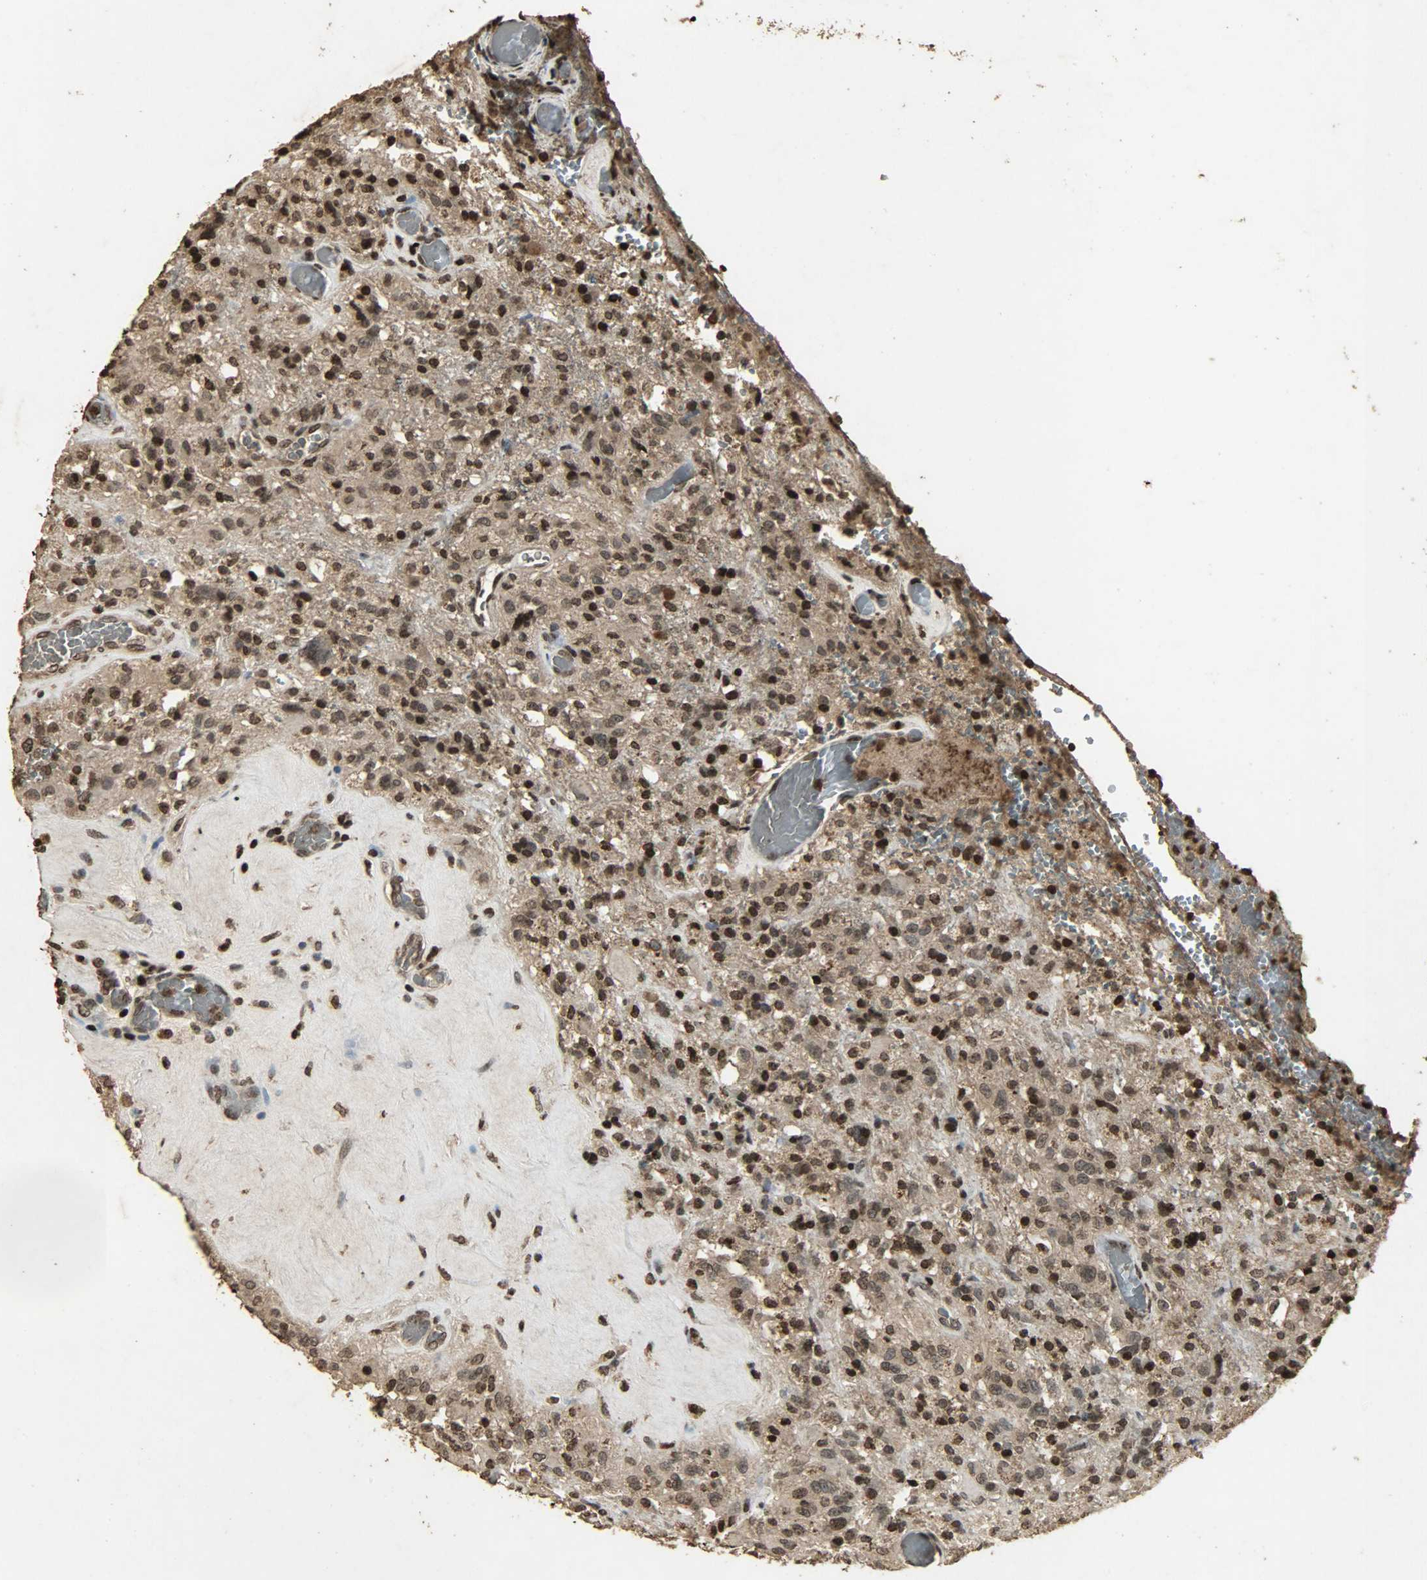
{"staining": {"intensity": "strong", "quantity": ">75%", "location": "cytoplasmic/membranous,nuclear"}, "tissue": "glioma", "cell_type": "Tumor cells", "image_type": "cancer", "snomed": [{"axis": "morphology", "description": "Normal tissue, NOS"}, {"axis": "morphology", "description": "Glioma, malignant, High grade"}, {"axis": "topography", "description": "Cerebral cortex"}], "caption": "Glioma stained with a protein marker demonstrates strong staining in tumor cells.", "gene": "PPP3R1", "patient": {"sex": "male", "age": 56}}